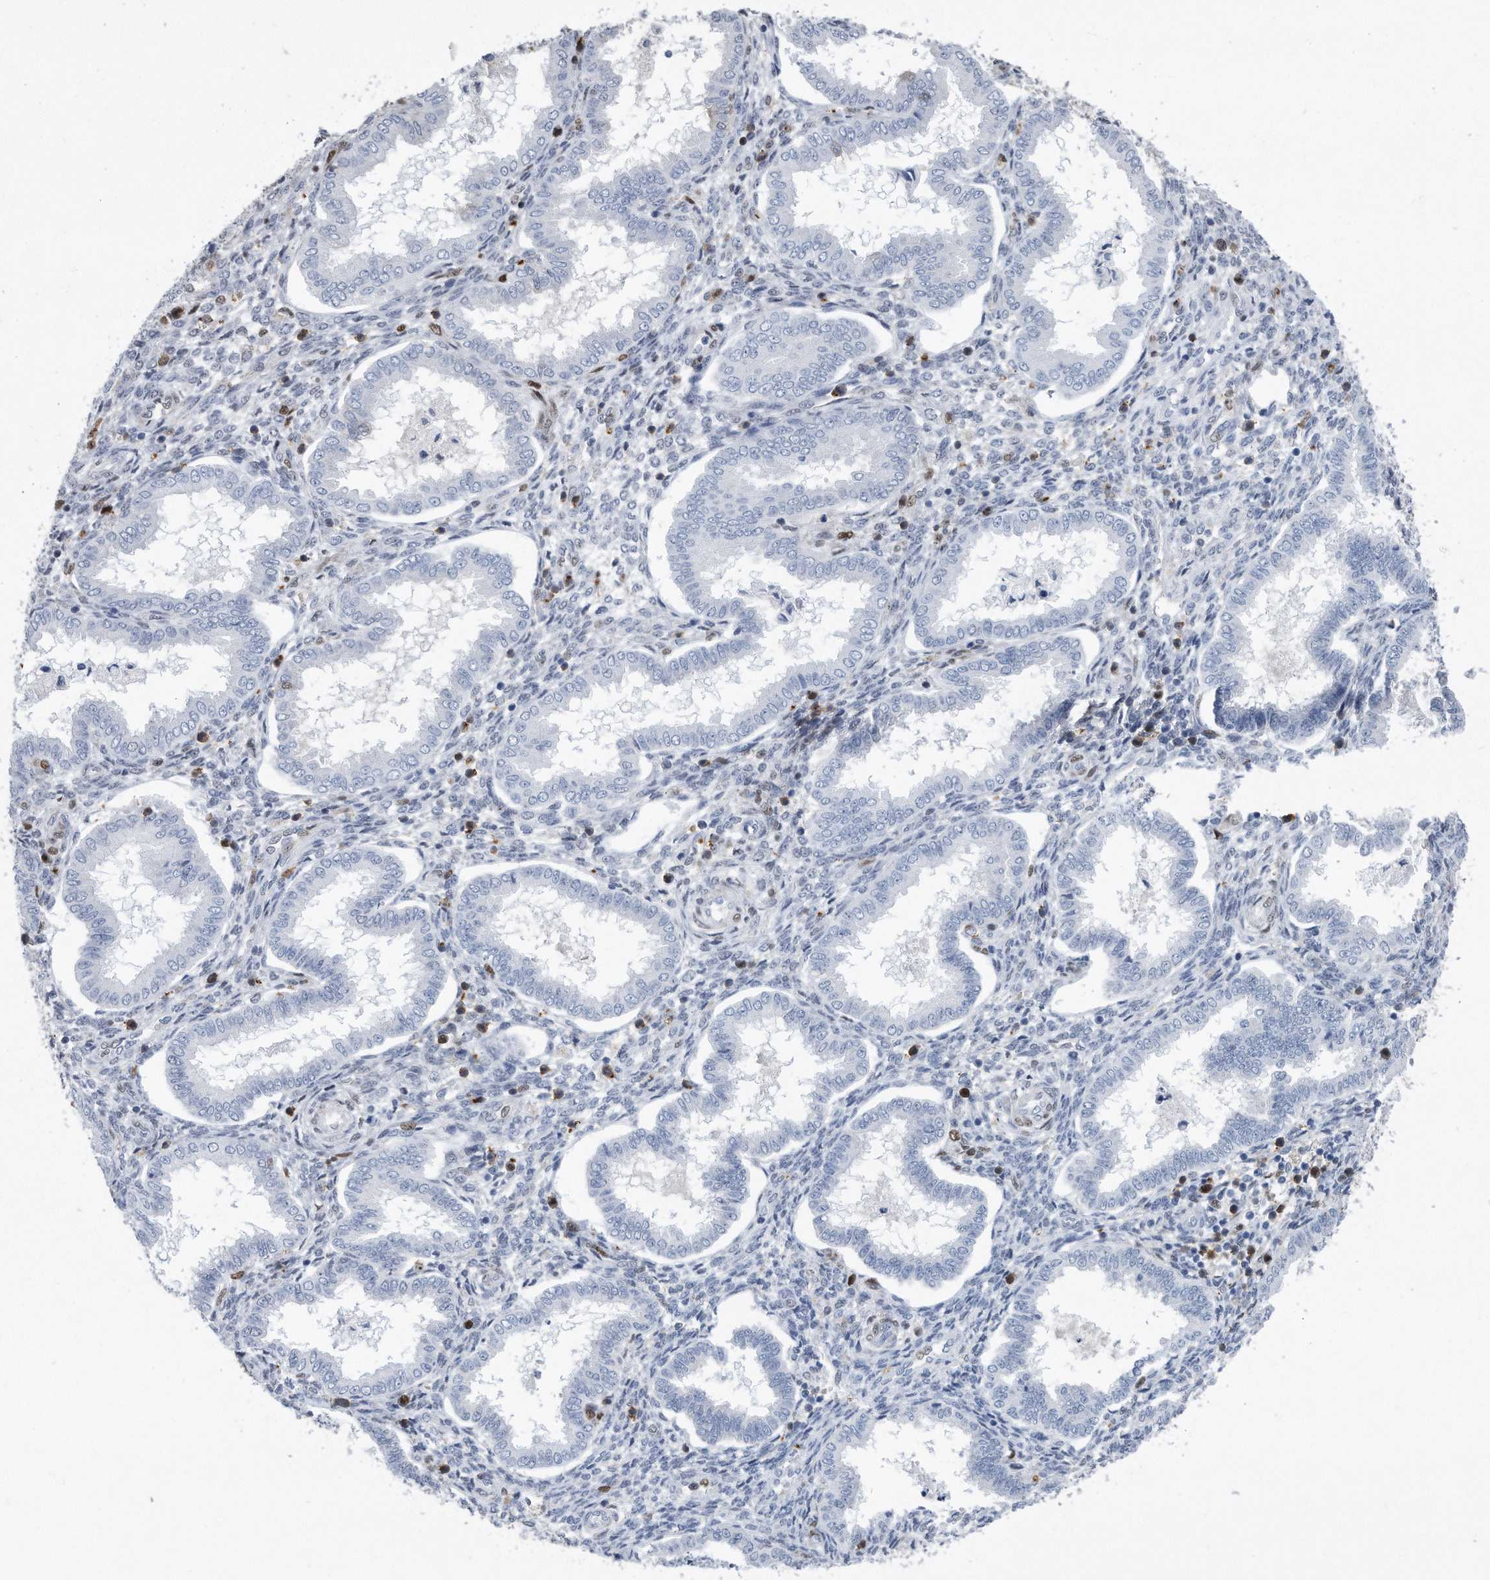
{"staining": {"intensity": "negative", "quantity": "none", "location": "none"}, "tissue": "endometrium", "cell_type": "Cells in endometrial stroma", "image_type": "normal", "snomed": [{"axis": "morphology", "description": "Normal tissue, NOS"}, {"axis": "topography", "description": "Endometrium"}], "caption": "Protein analysis of benign endometrium exhibits no significant staining in cells in endometrial stroma. Brightfield microscopy of IHC stained with DAB (brown) and hematoxylin (blue), captured at high magnification.", "gene": "PCNA", "patient": {"sex": "female", "age": 24}}